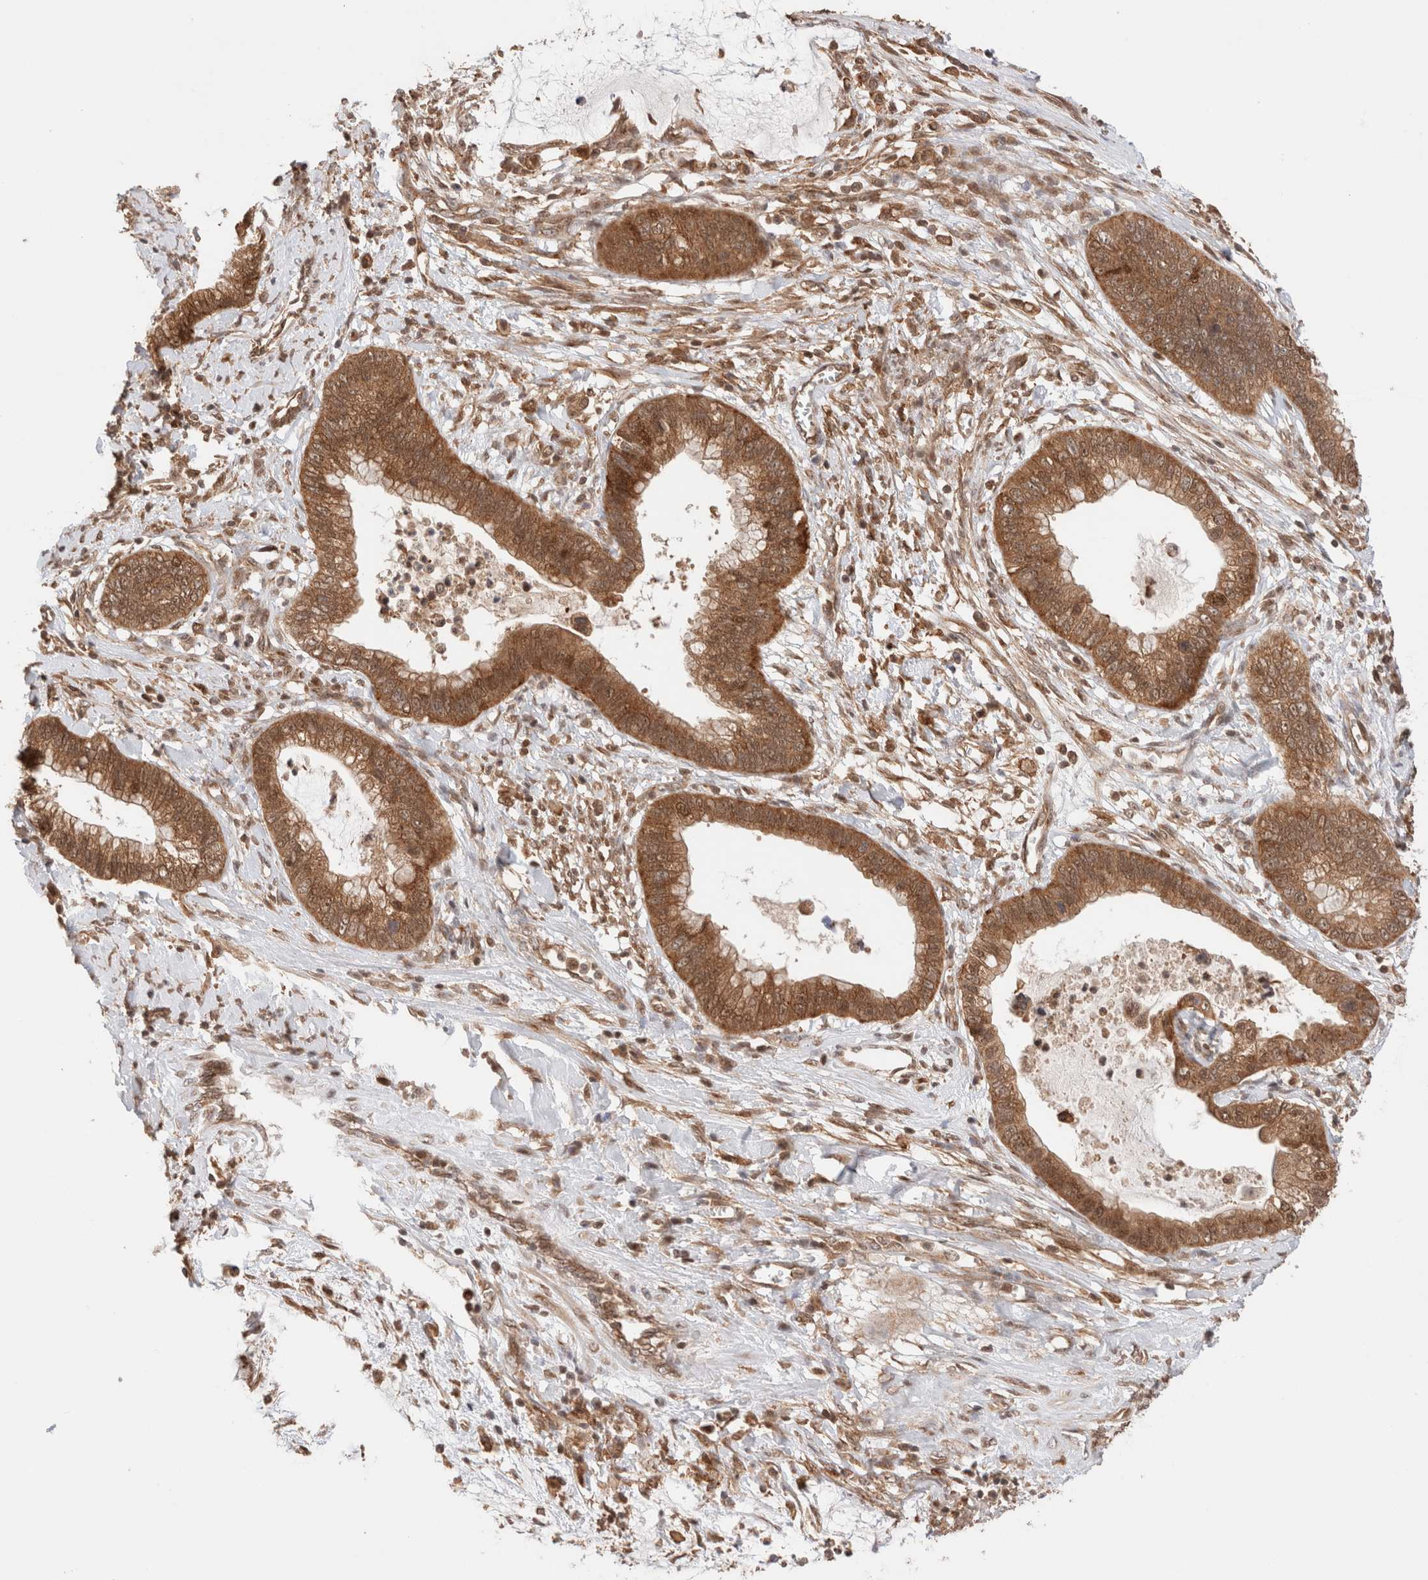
{"staining": {"intensity": "strong", "quantity": ">75%", "location": "cytoplasmic/membranous,nuclear"}, "tissue": "cervical cancer", "cell_type": "Tumor cells", "image_type": "cancer", "snomed": [{"axis": "morphology", "description": "Adenocarcinoma, NOS"}, {"axis": "topography", "description": "Cervix"}], "caption": "Protein staining by immunohistochemistry displays strong cytoplasmic/membranous and nuclear expression in about >75% of tumor cells in cervical cancer (adenocarcinoma).", "gene": "SIKE1", "patient": {"sex": "female", "age": 44}}